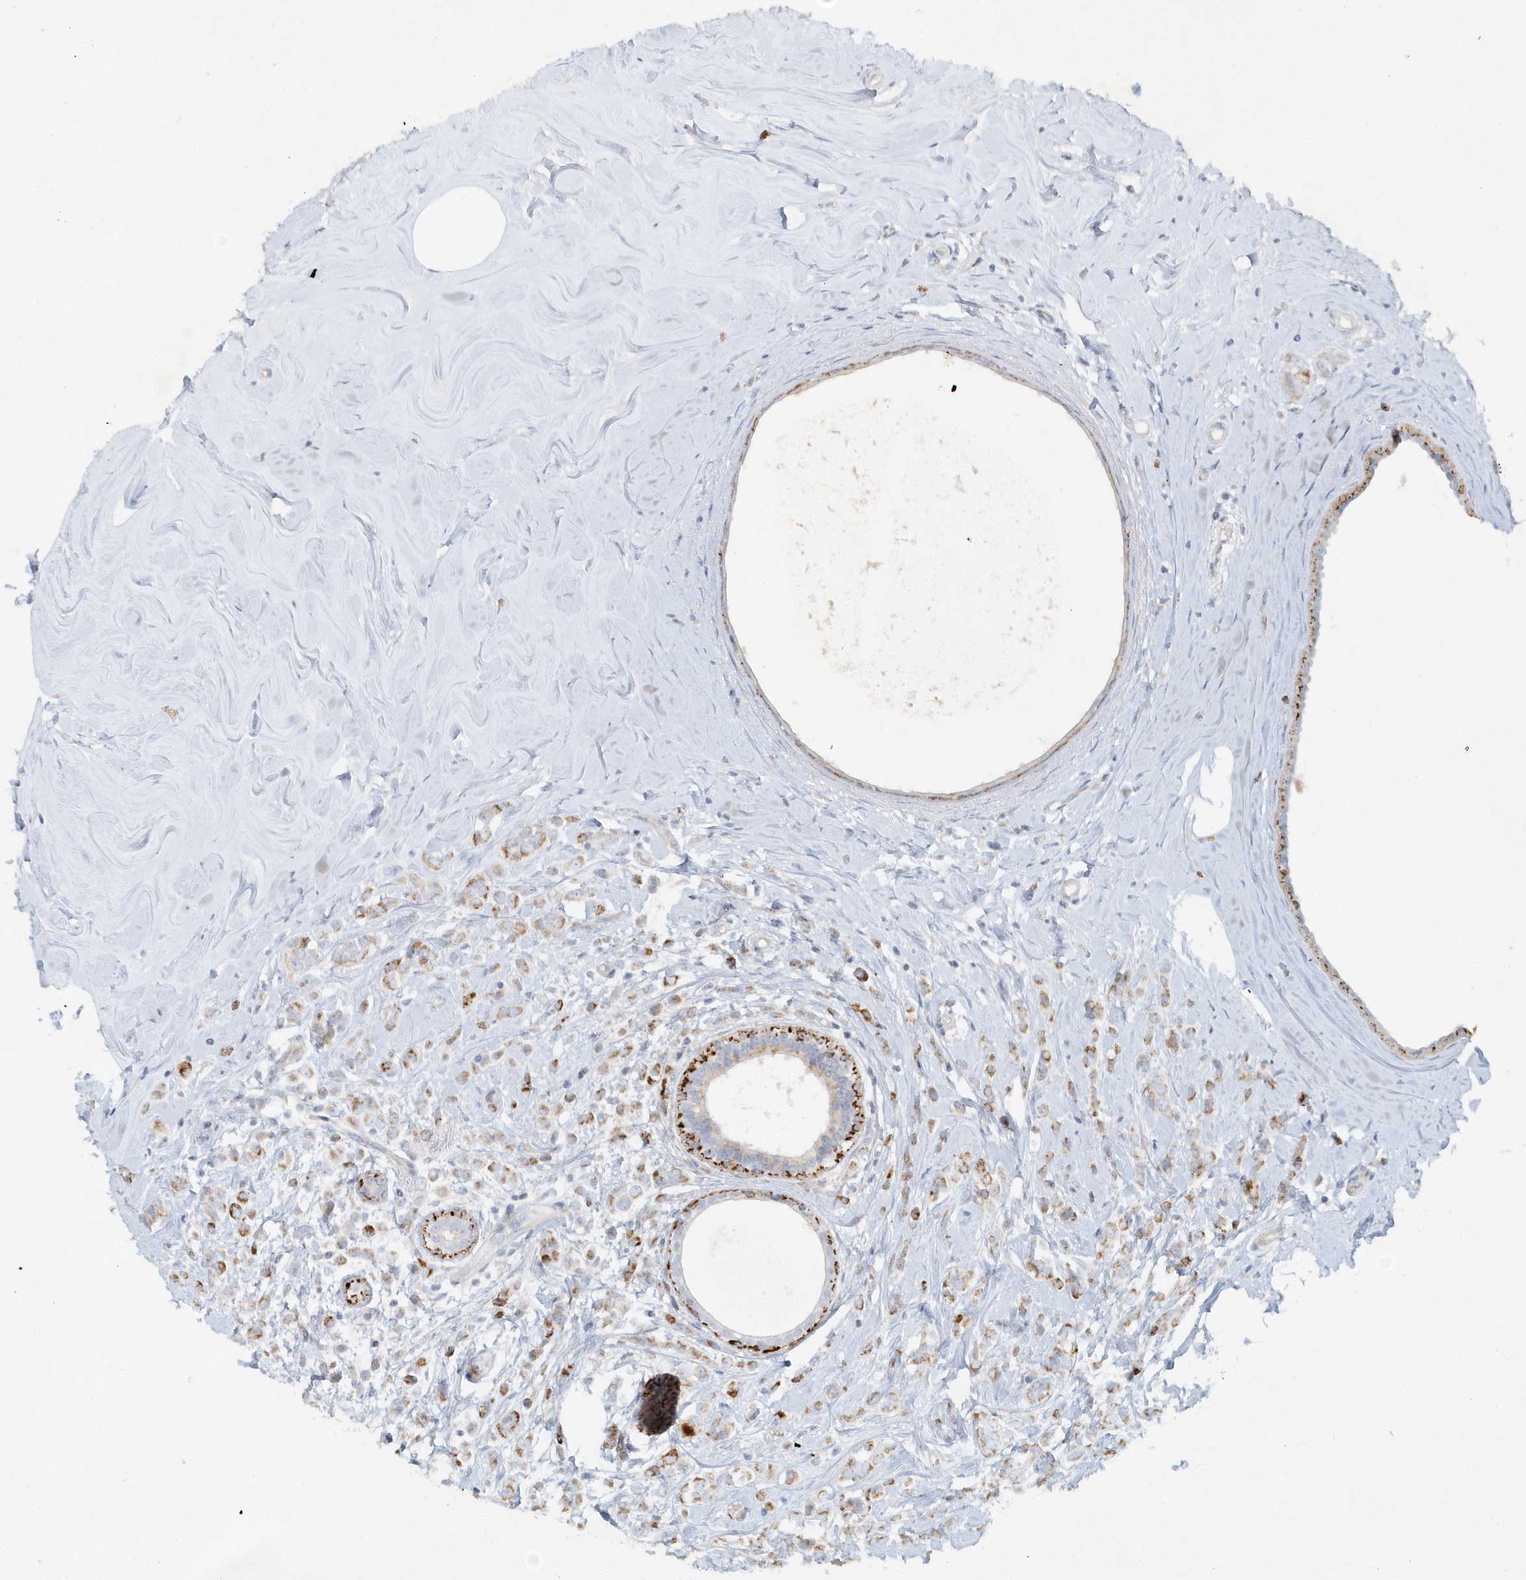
{"staining": {"intensity": "moderate", "quantity": ">75%", "location": "cytoplasmic/membranous"}, "tissue": "breast cancer", "cell_type": "Tumor cells", "image_type": "cancer", "snomed": [{"axis": "morphology", "description": "Lobular carcinoma"}, {"axis": "topography", "description": "Breast"}], "caption": "IHC (DAB) staining of breast cancer reveals moderate cytoplasmic/membranous protein expression in approximately >75% of tumor cells.", "gene": "DNAH1", "patient": {"sex": "female", "age": 47}}